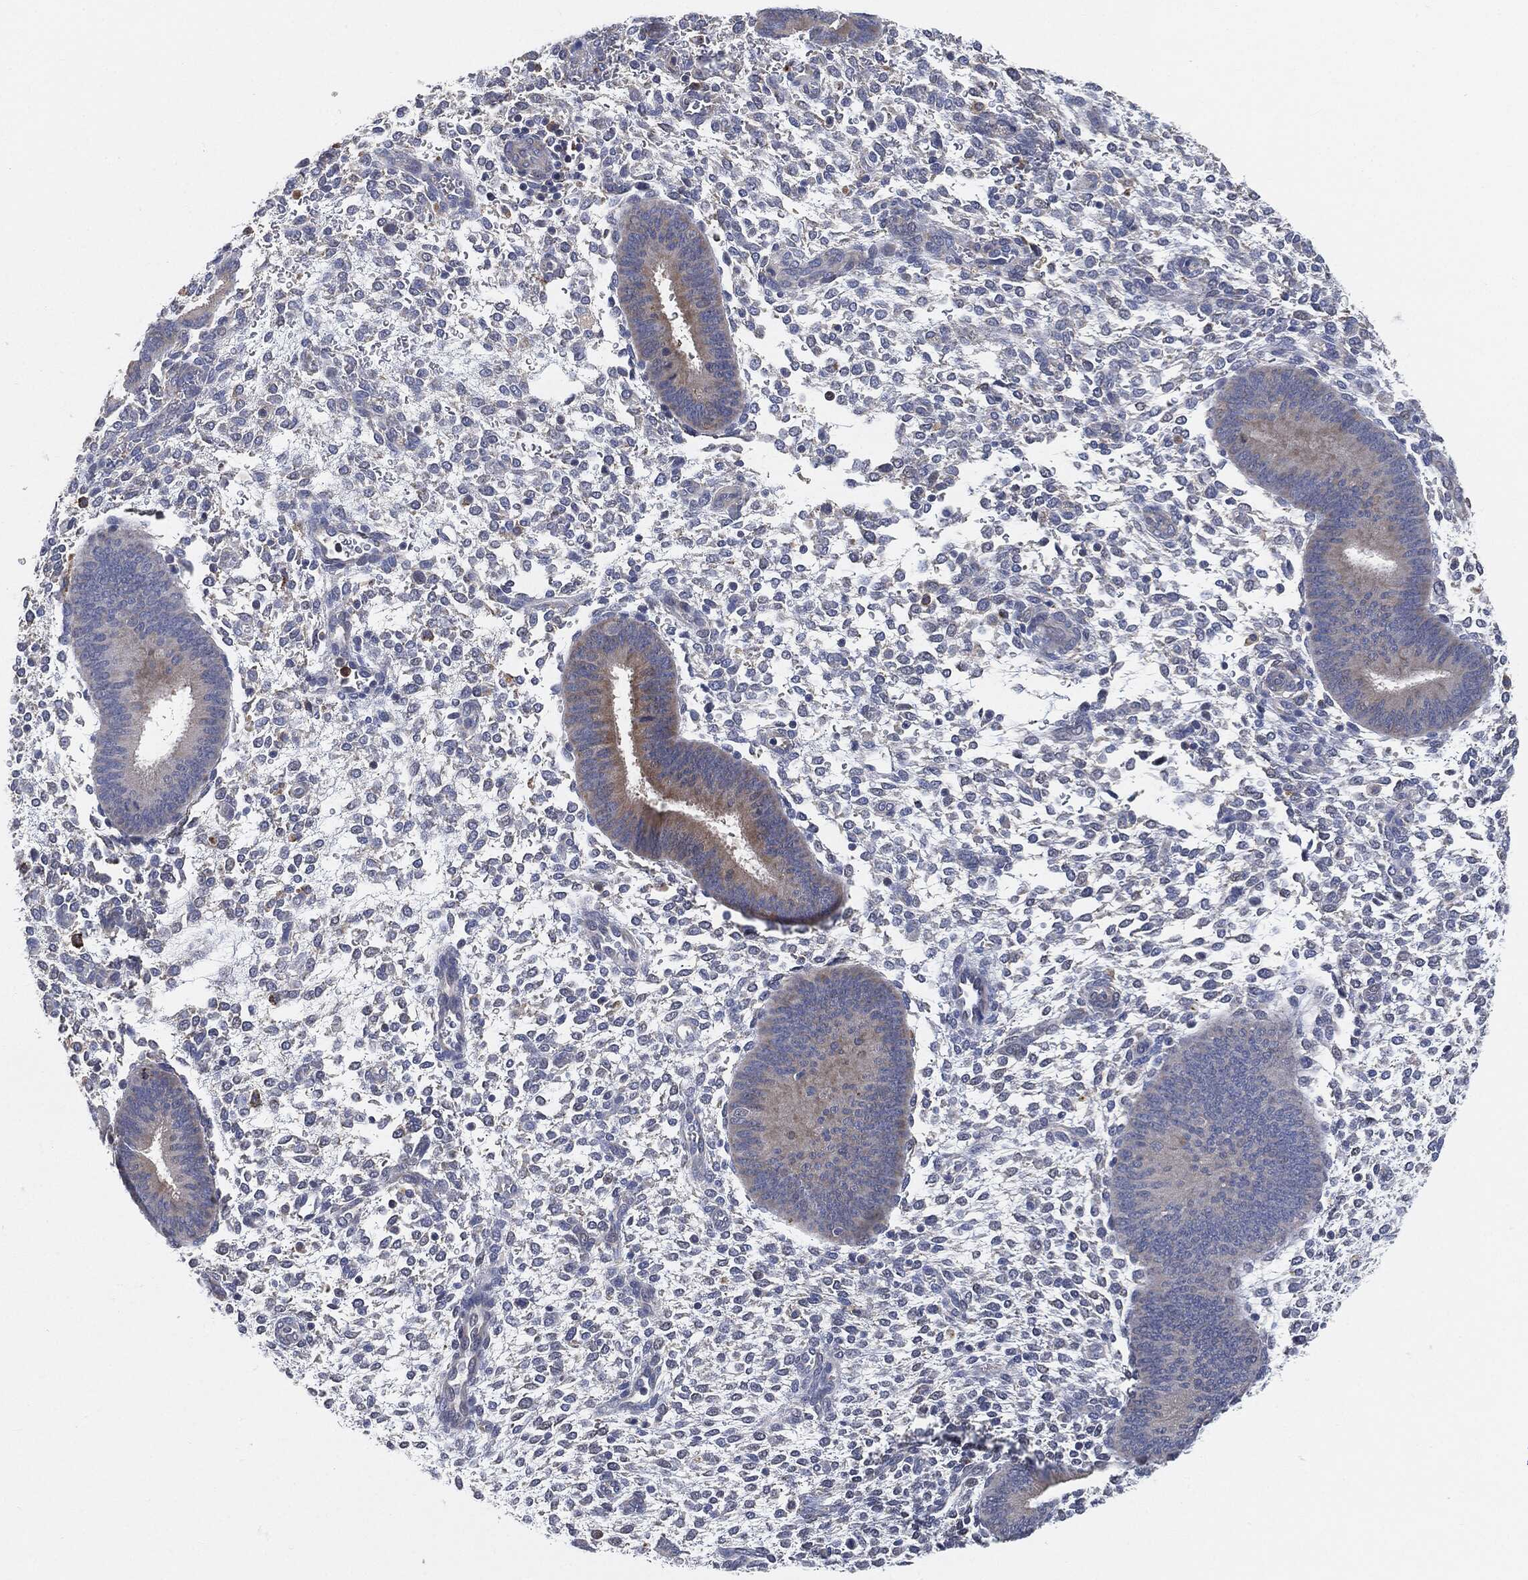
{"staining": {"intensity": "negative", "quantity": "none", "location": "none"}, "tissue": "endometrium", "cell_type": "Cells in endometrial stroma", "image_type": "normal", "snomed": [{"axis": "morphology", "description": "Normal tissue, NOS"}, {"axis": "topography", "description": "Endometrium"}], "caption": "The micrograph displays no staining of cells in endometrial stroma in unremarkable endometrium.", "gene": "VSIG4", "patient": {"sex": "female", "age": 39}}